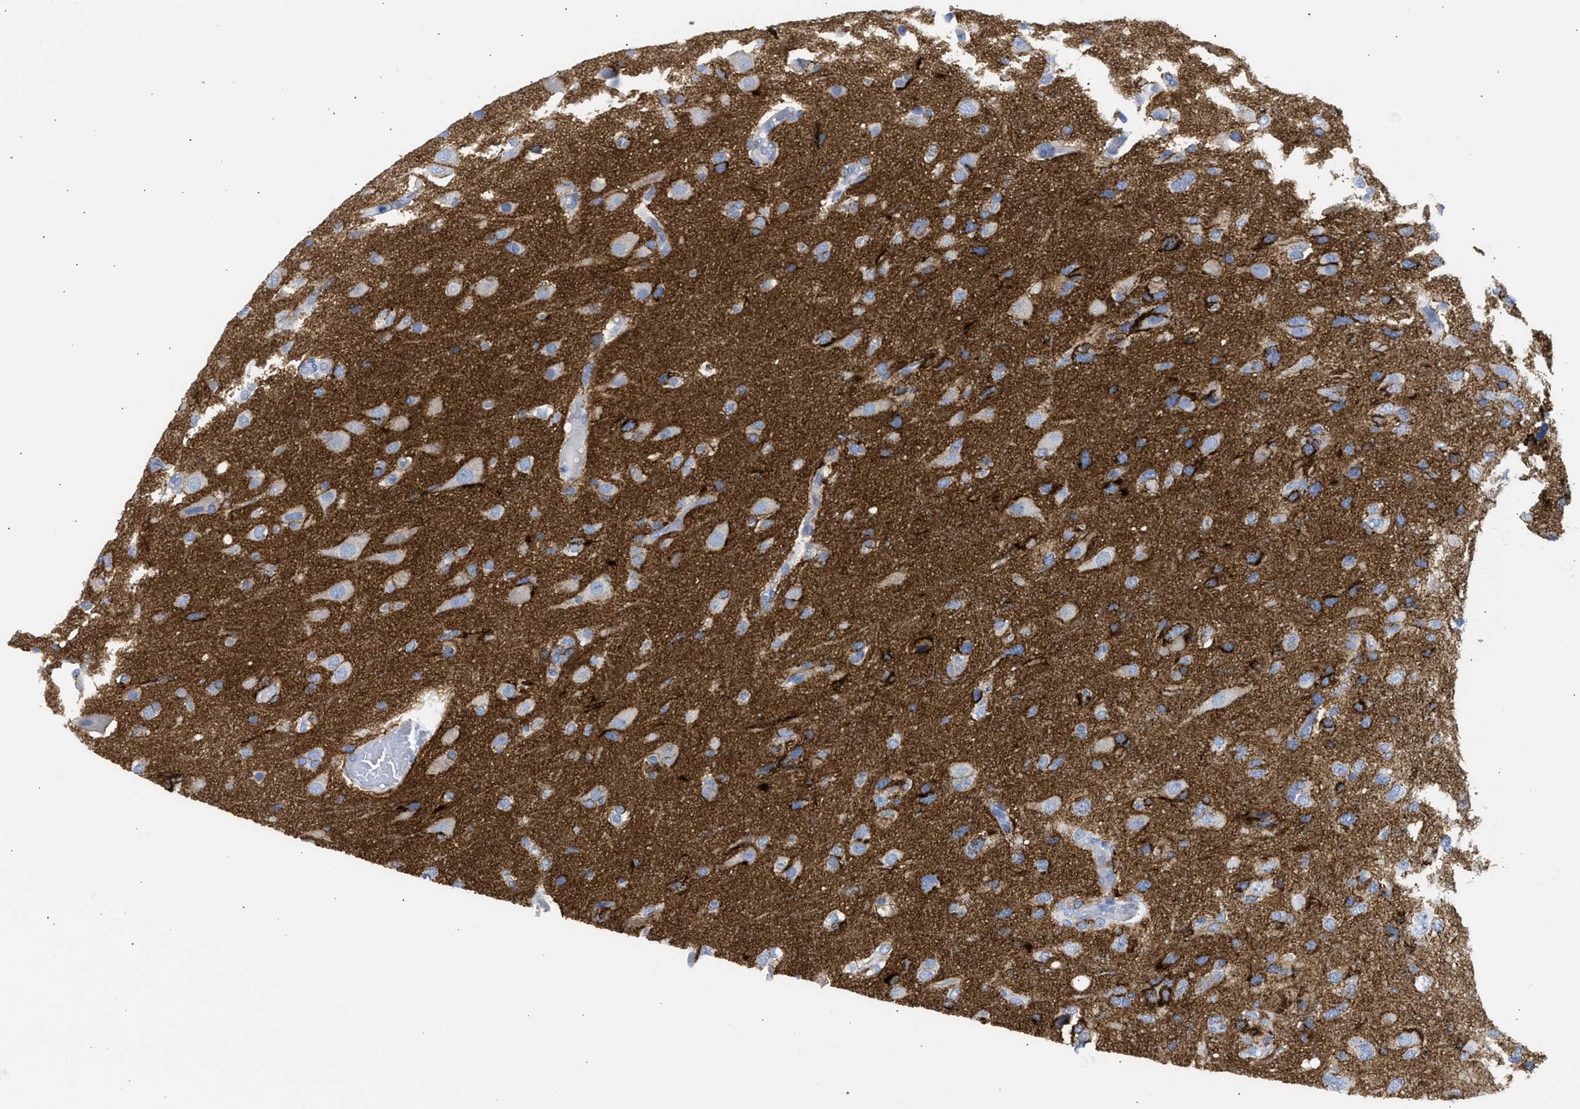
{"staining": {"intensity": "strong", "quantity": "25%-75%", "location": "cytoplasmic/membranous"}, "tissue": "glioma", "cell_type": "Tumor cells", "image_type": "cancer", "snomed": [{"axis": "morphology", "description": "Glioma, malignant, High grade"}, {"axis": "topography", "description": "Brain"}], "caption": "A brown stain labels strong cytoplasmic/membranous positivity of a protein in glioma tumor cells.", "gene": "NCAM1", "patient": {"sex": "female", "age": 58}}